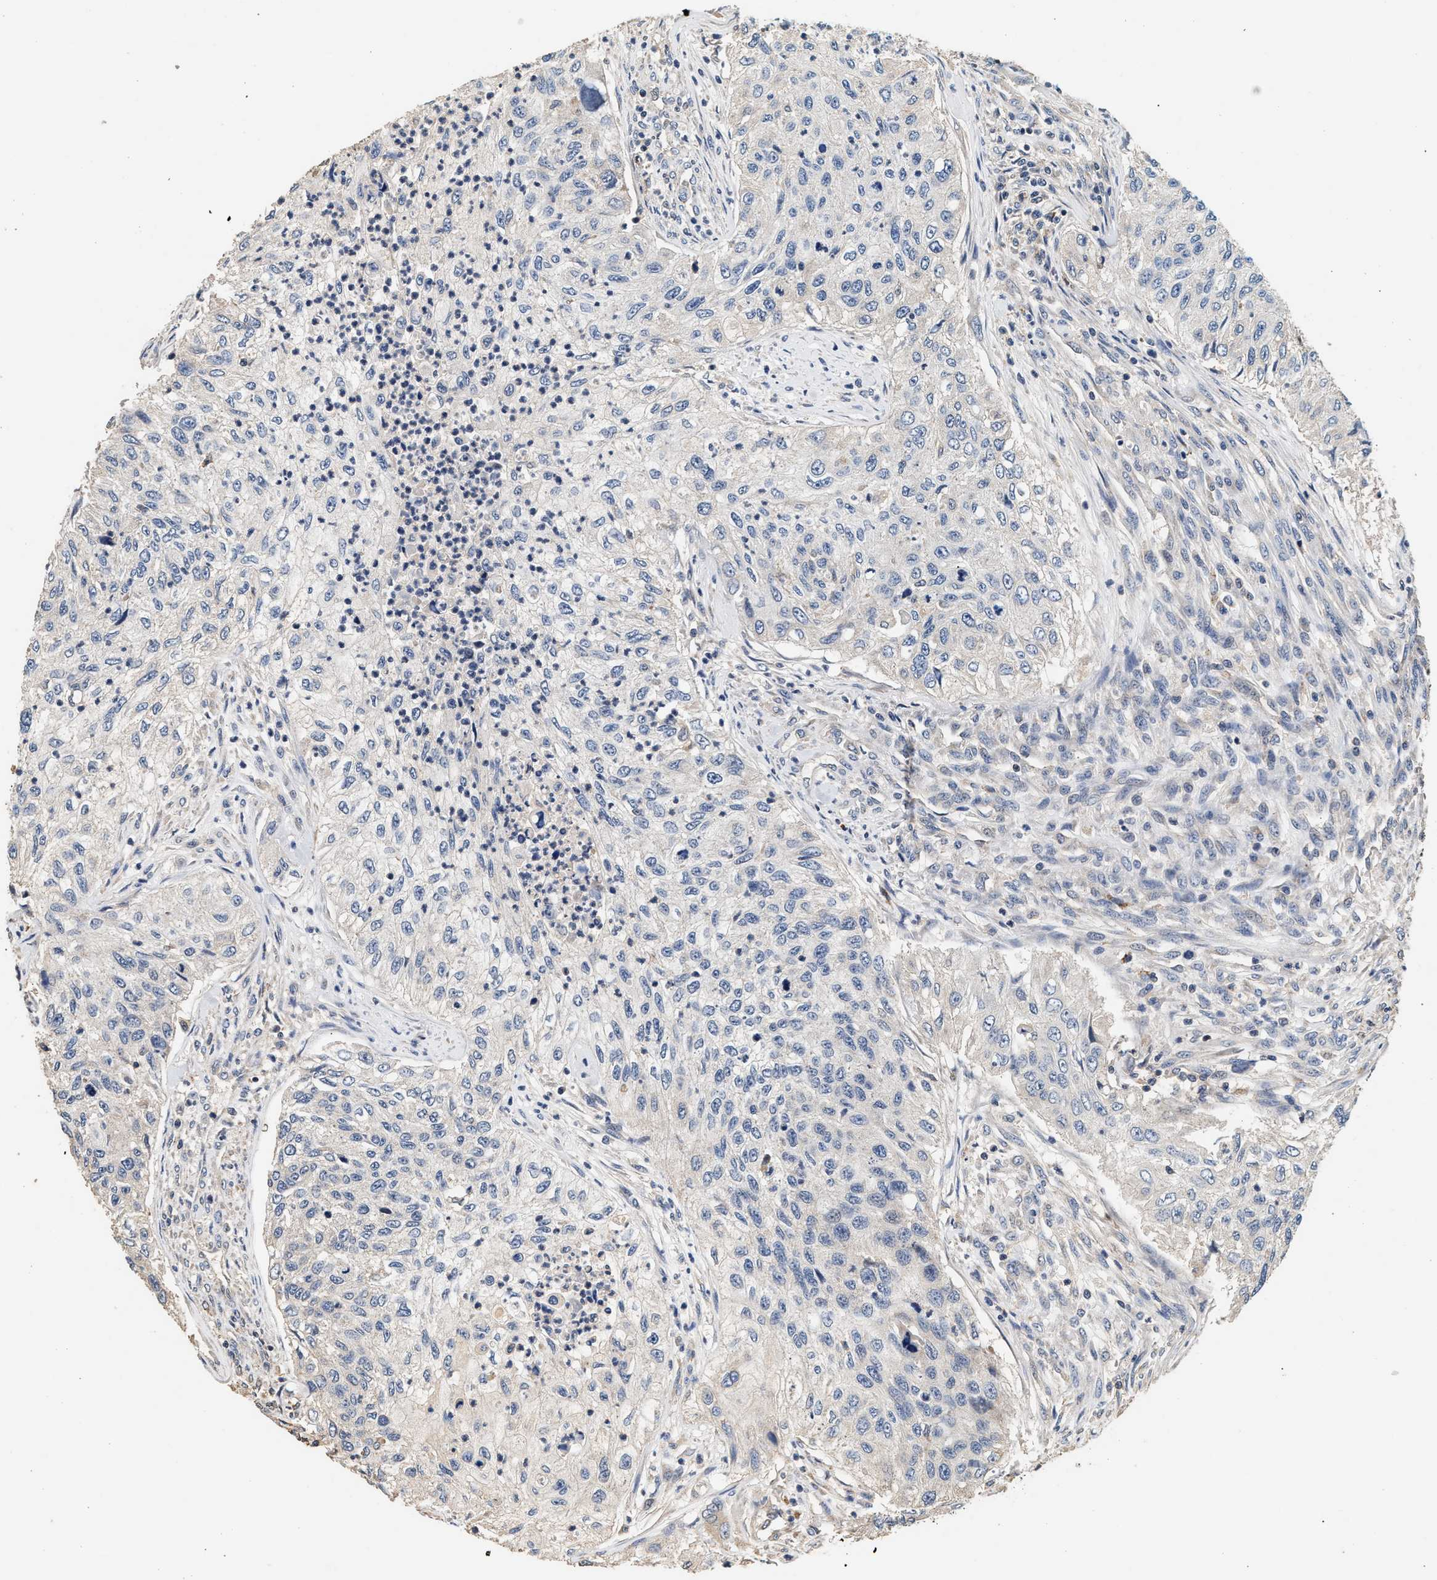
{"staining": {"intensity": "negative", "quantity": "none", "location": "none"}, "tissue": "urothelial cancer", "cell_type": "Tumor cells", "image_type": "cancer", "snomed": [{"axis": "morphology", "description": "Urothelial carcinoma, High grade"}, {"axis": "topography", "description": "Urinary bladder"}], "caption": "A histopathology image of urothelial cancer stained for a protein shows no brown staining in tumor cells.", "gene": "PTGR3", "patient": {"sex": "female", "age": 60}}